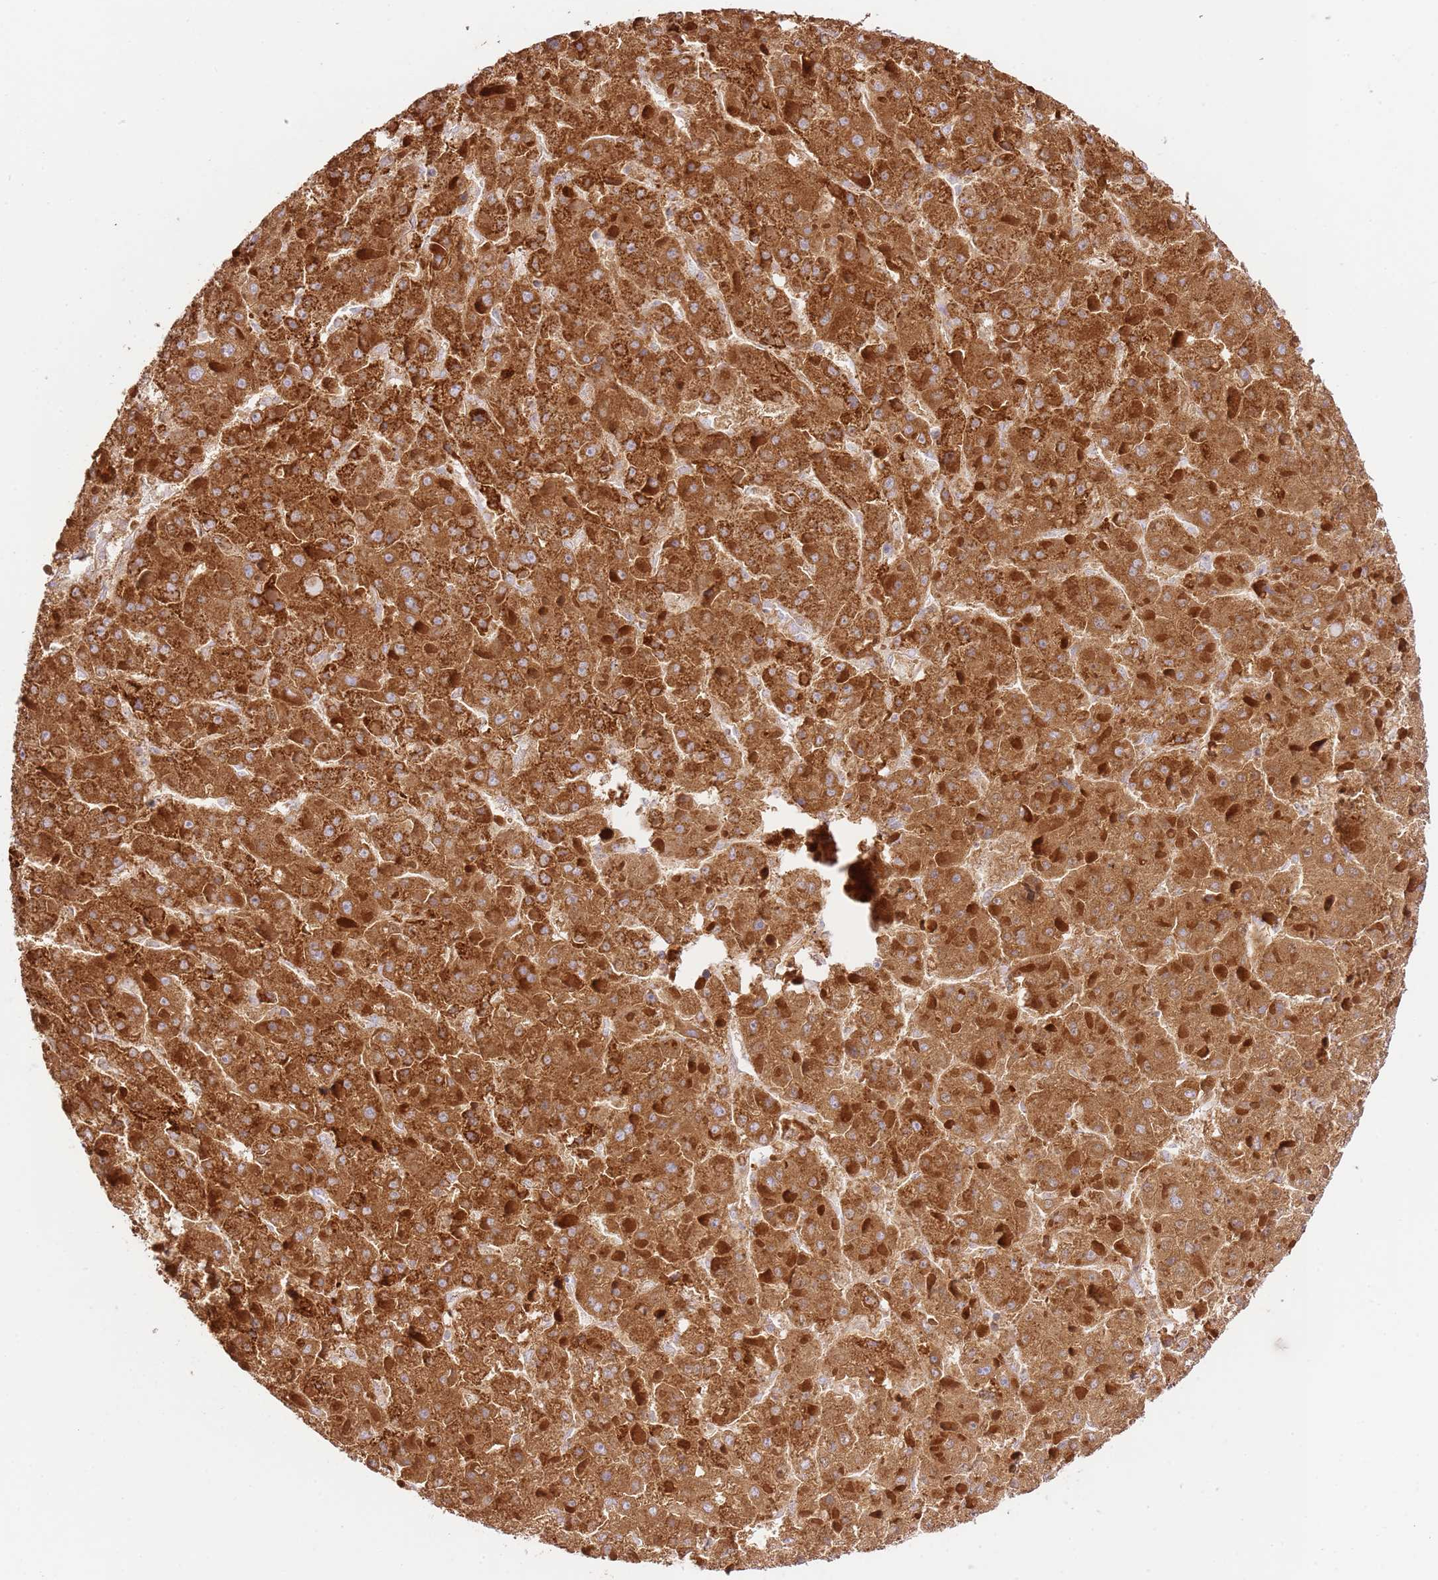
{"staining": {"intensity": "strong", "quantity": ">75%", "location": "cytoplasmic/membranous"}, "tissue": "liver cancer", "cell_type": "Tumor cells", "image_type": "cancer", "snomed": [{"axis": "morphology", "description": "Carcinoma, Hepatocellular, NOS"}, {"axis": "topography", "description": "Liver"}], "caption": "Brown immunohistochemical staining in liver cancer shows strong cytoplasmic/membranous expression in approximately >75% of tumor cells. (brown staining indicates protein expression, while blue staining denotes nuclei).", "gene": "ZBTB39", "patient": {"sex": "female", "age": 73}}